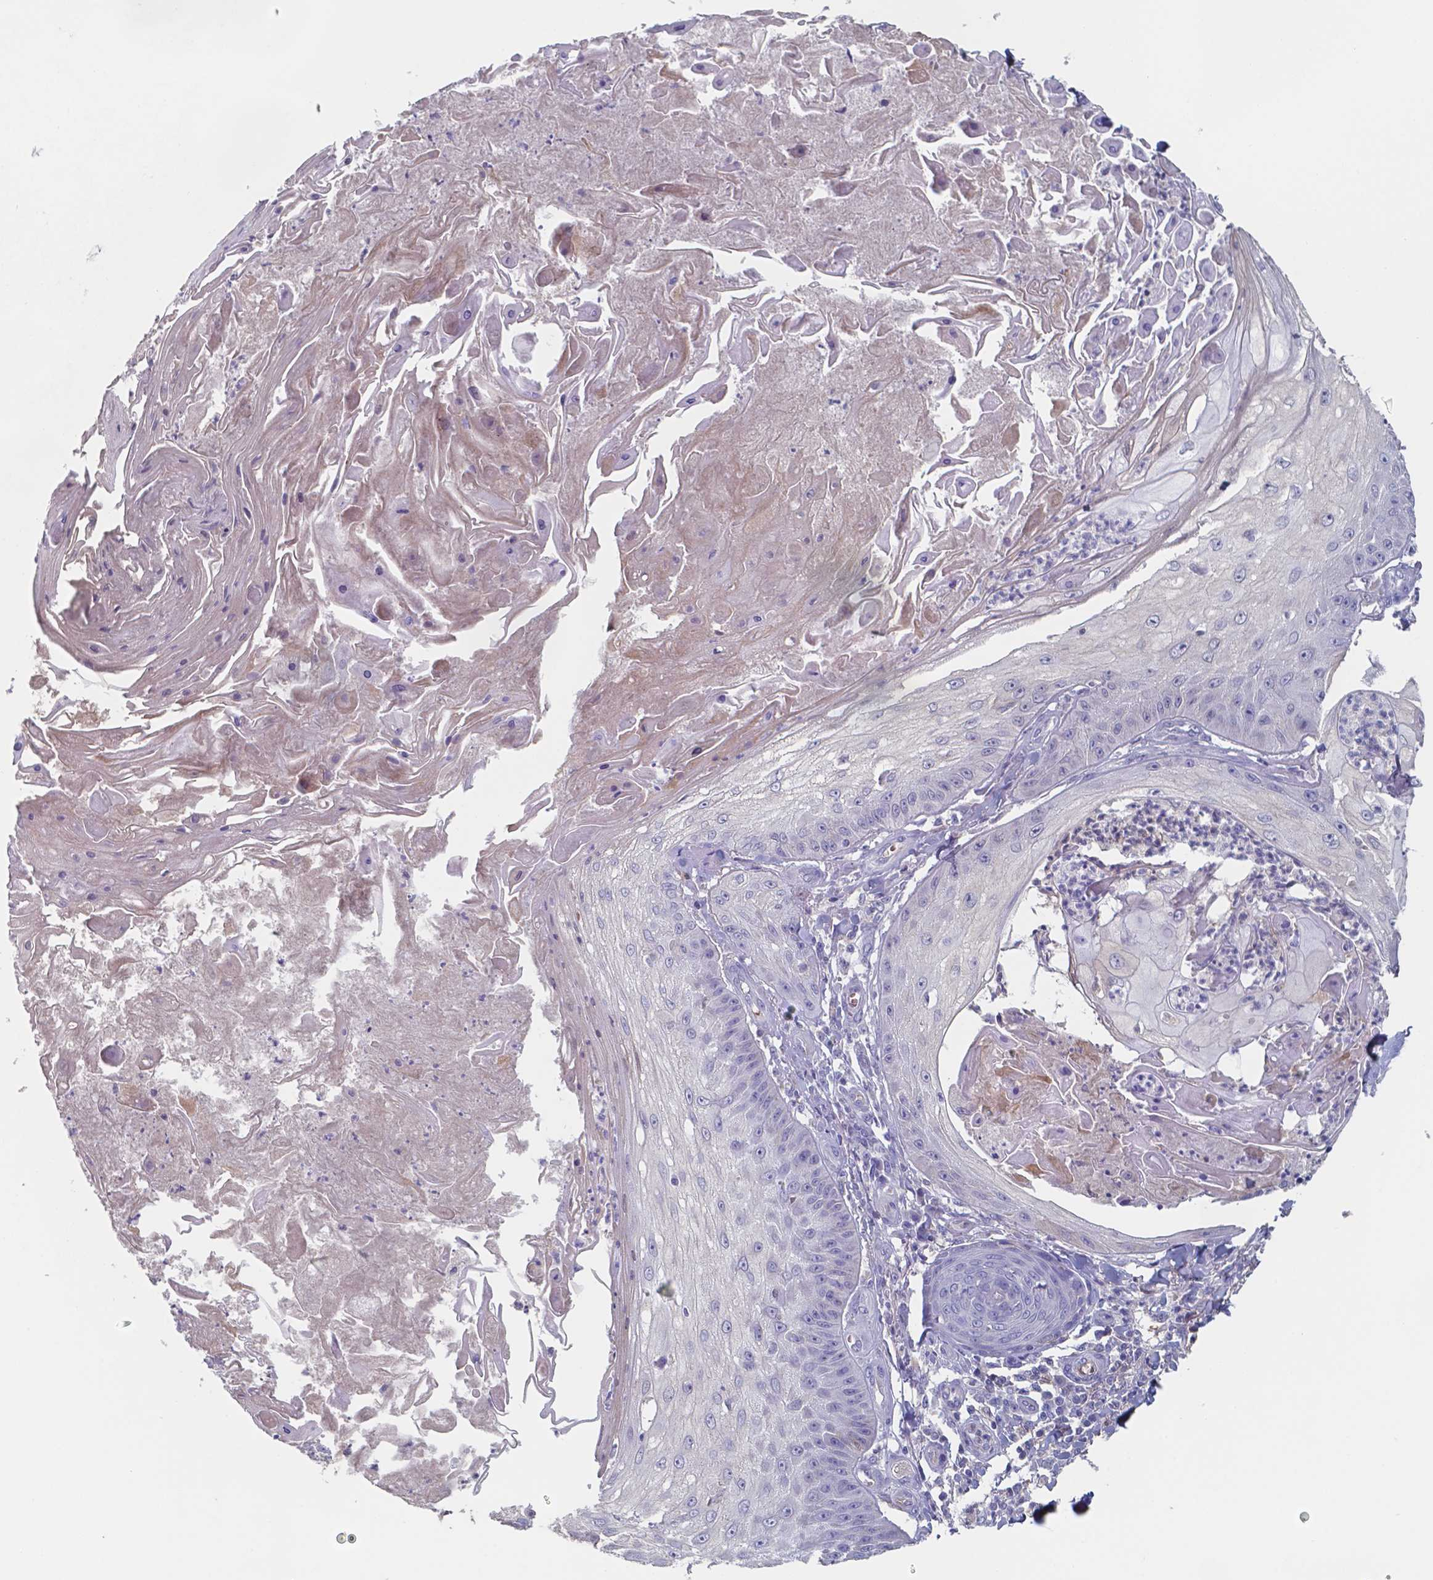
{"staining": {"intensity": "negative", "quantity": "none", "location": "none"}, "tissue": "skin cancer", "cell_type": "Tumor cells", "image_type": "cancer", "snomed": [{"axis": "morphology", "description": "Squamous cell carcinoma, NOS"}, {"axis": "topography", "description": "Skin"}], "caption": "This is an immunohistochemistry (IHC) image of skin cancer. There is no expression in tumor cells.", "gene": "BTBD17", "patient": {"sex": "male", "age": 70}}